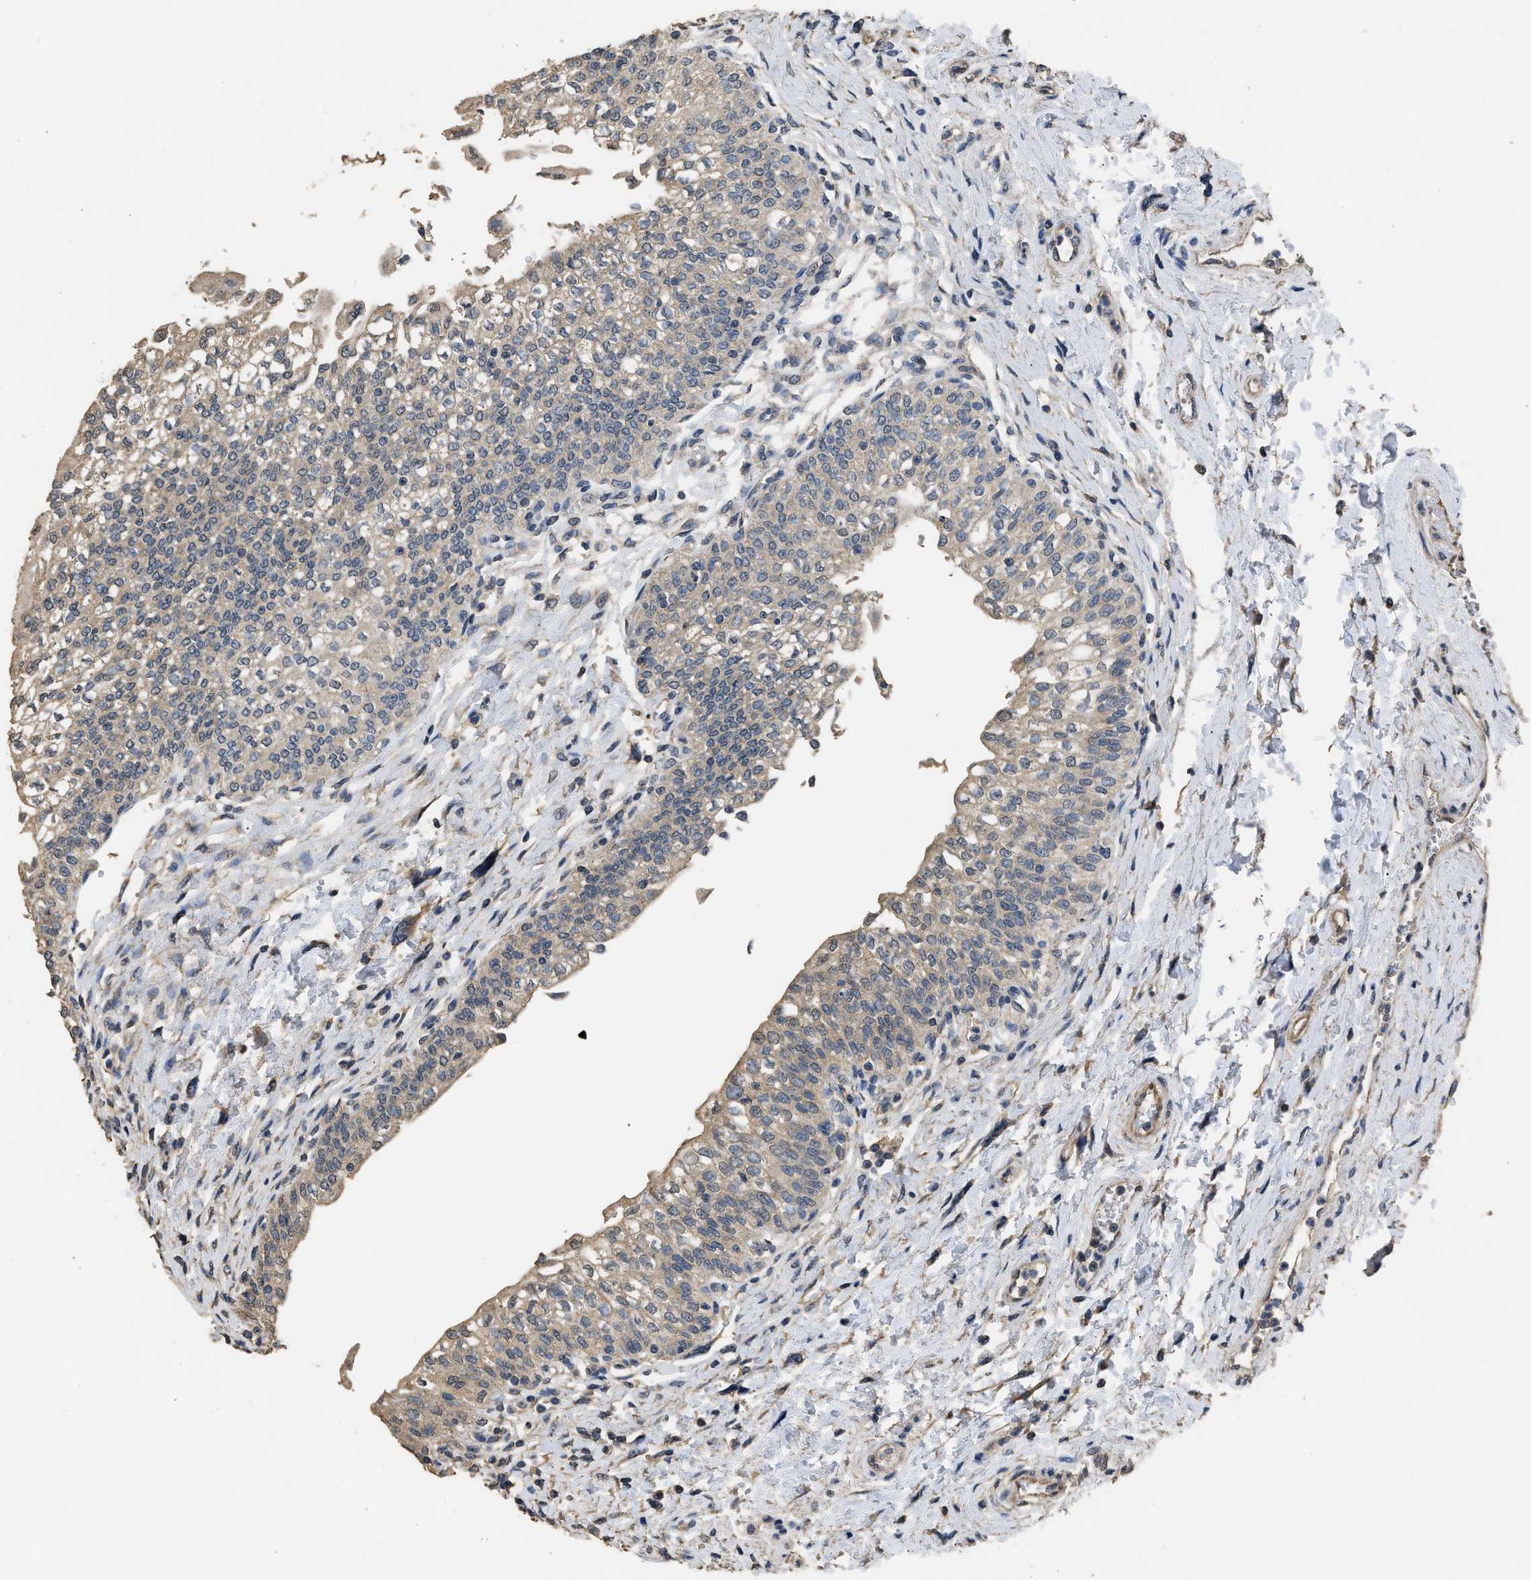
{"staining": {"intensity": "weak", "quantity": ">75%", "location": "cytoplasmic/membranous"}, "tissue": "urinary bladder", "cell_type": "Urothelial cells", "image_type": "normal", "snomed": [{"axis": "morphology", "description": "Normal tissue, NOS"}, {"axis": "topography", "description": "Urinary bladder"}], "caption": "IHC image of benign urinary bladder: urinary bladder stained using immunohistochemistry (IHC) displays low levels of weak protein expression localized specifically in the cytoplasmic/membranous of urothelial cells, appearing as a cytoplasmic/membranous brown color.", "gene": "SPINT2", "patient": {"sex": "male", "age": 55}}